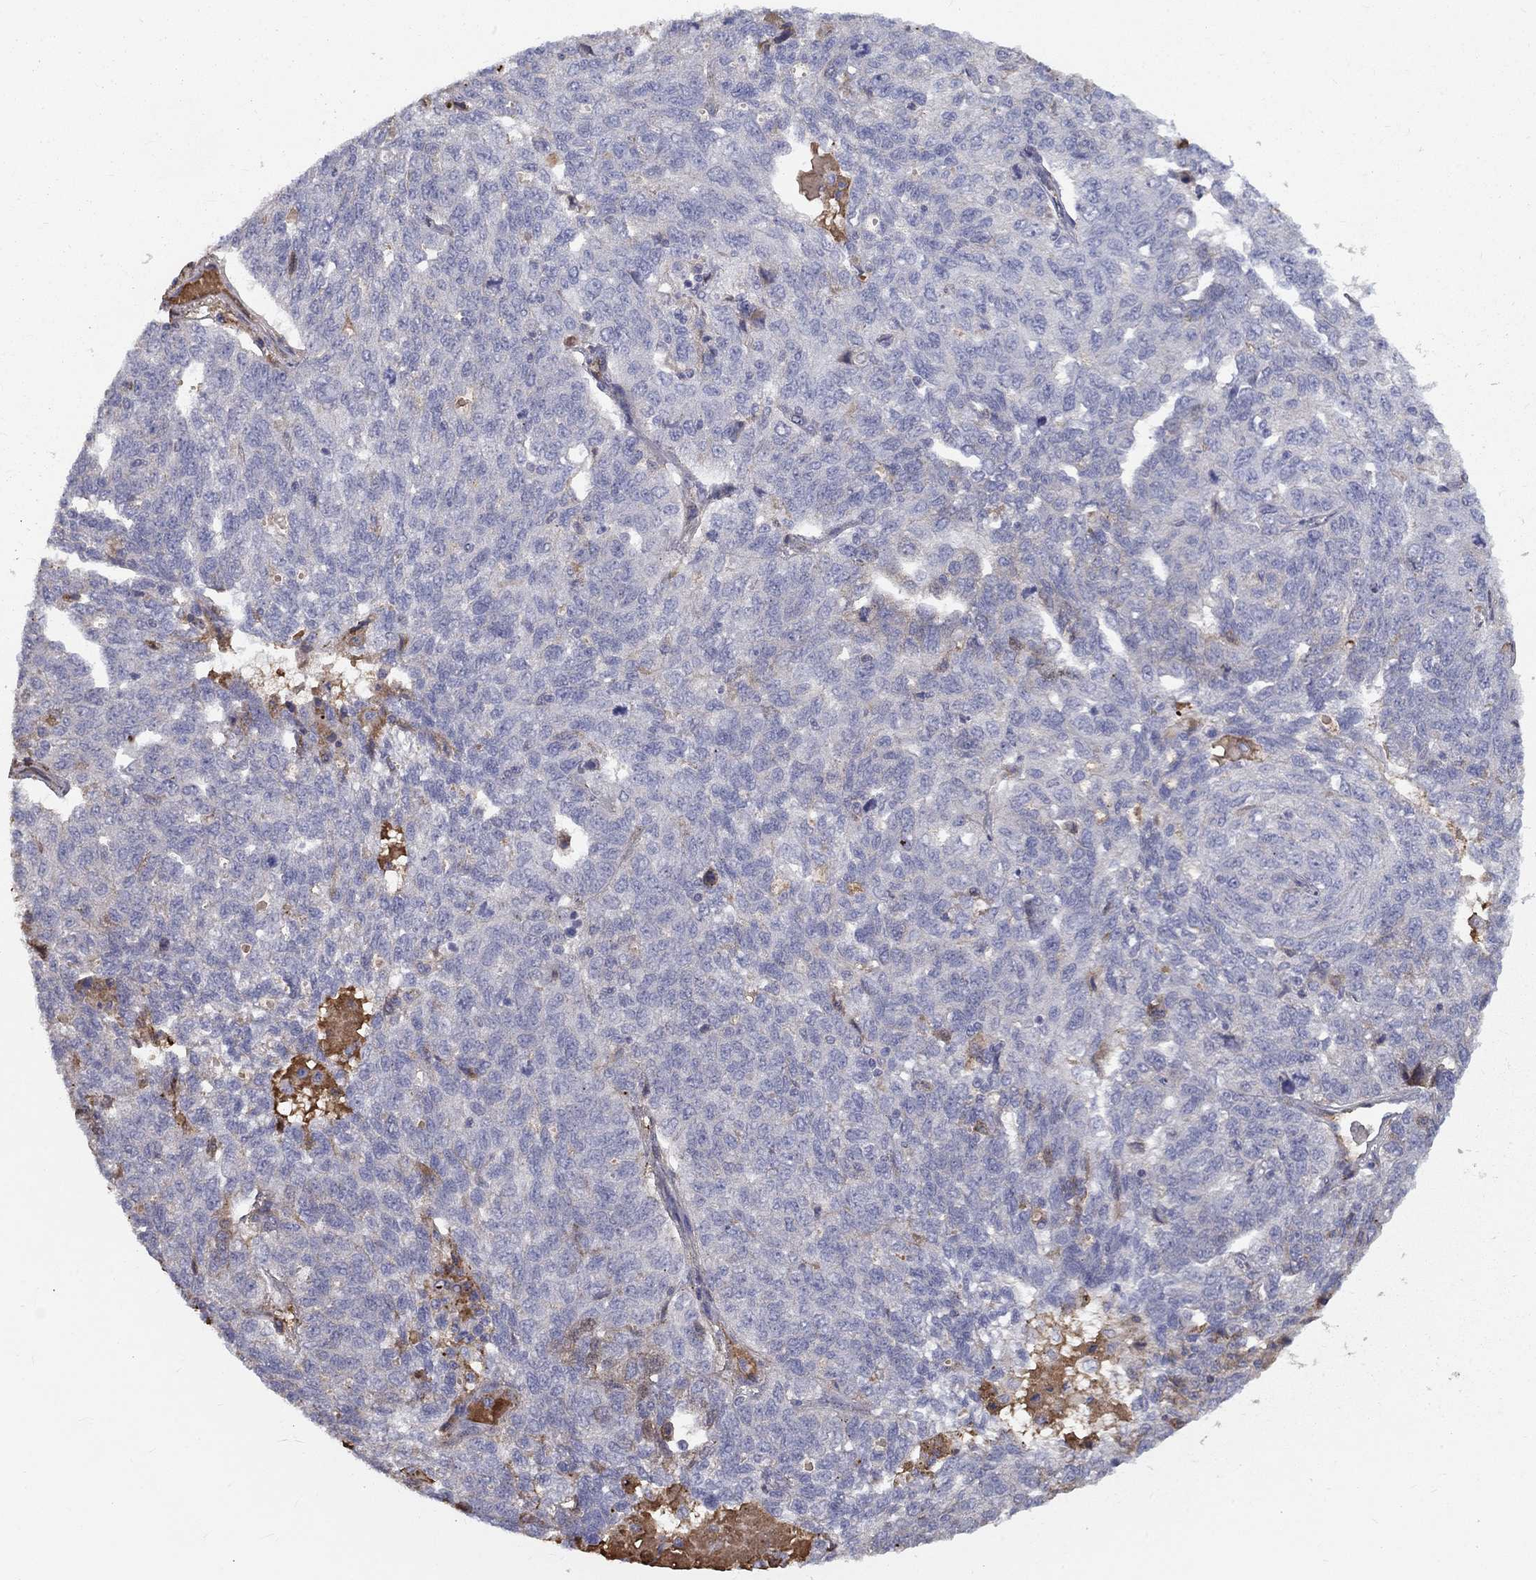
{"staining": {"intensity": "negative", "quantity": "none", "location": "none"}, "tissue": "ovarian cancer", "cell_type": "Tumor cells", "image_type": "cancer", "snomed": [{"axis": "morphology", "description": "Cystadenocarcinoma, serous, NOS"}, {"axis": "topography", "description": "Ovary"}], "caption": "DAB (3,3'-diaminobenzidine) immunohistochemical staining of ovarian cancer (serous cystadenocarcinoma) shows no significant positivity in tumor cells. (DAB (3,3'-diaminobenzidine) IHC visualized using brightfield microscopy, high magnification).", "gene": "EPDR1", "patient": {"sex": "female", "age": 71}}